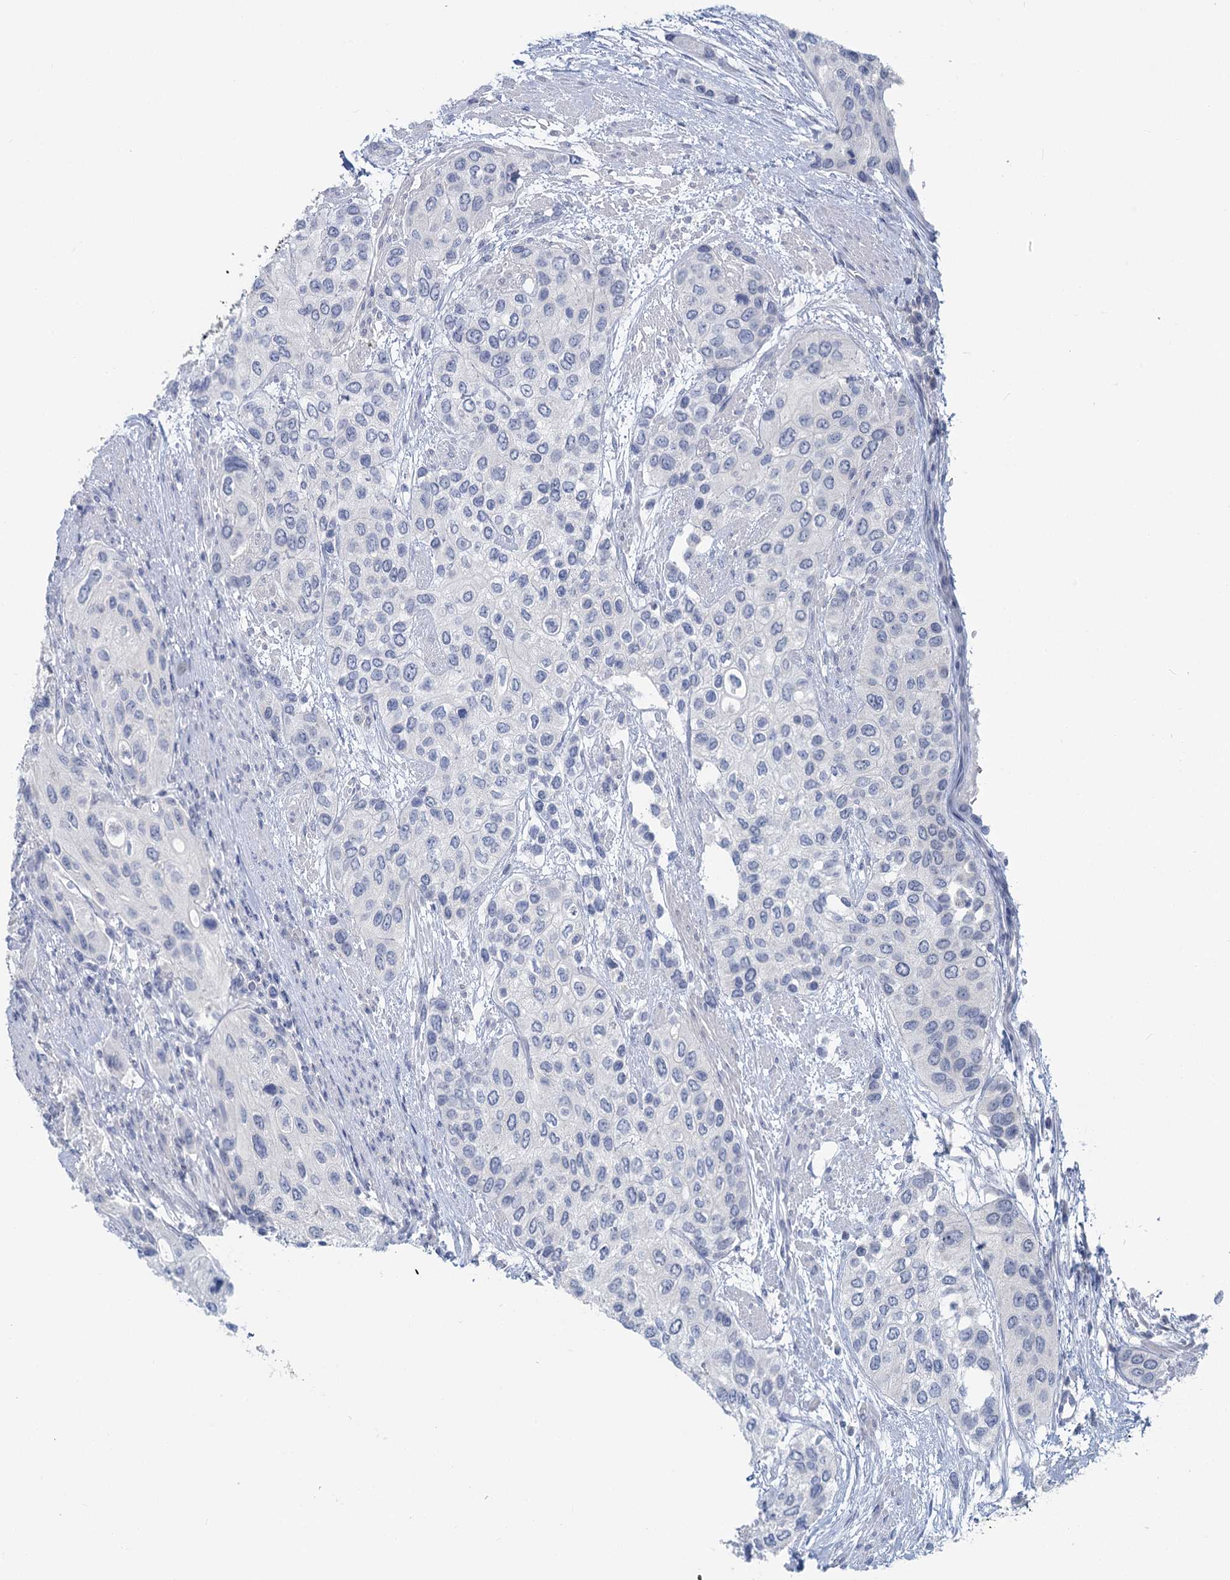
{"staining": {"intensity": "negative", "quantity": "none", "location": "none"}, "tissue": "urothelial cancer", "cell_type": "Tumor cells", "image_type": "cancer", "snomed": [{"axis": "morphology", "description": "Normal tissue, NOS"}, {"axis": "morphology", "description": "Urothelial carcinoma, High grade"}, {"axis": "topography", "description": "Vascular tissue"}, {"axis": "topography", "description": "Urinary bladder"}], "caption": "Immunohistochemistry (IHC) of high-grade urothelial carcinoma exhibits no expression in tumor cells. The staining was performed using DAB to visualize the protein expression in brown, while the nuclei were stained in blue with hematoxylin (Magnification: 20x).", "gene": "CHGA", "patient": {"sex": "female", "age": 56}}